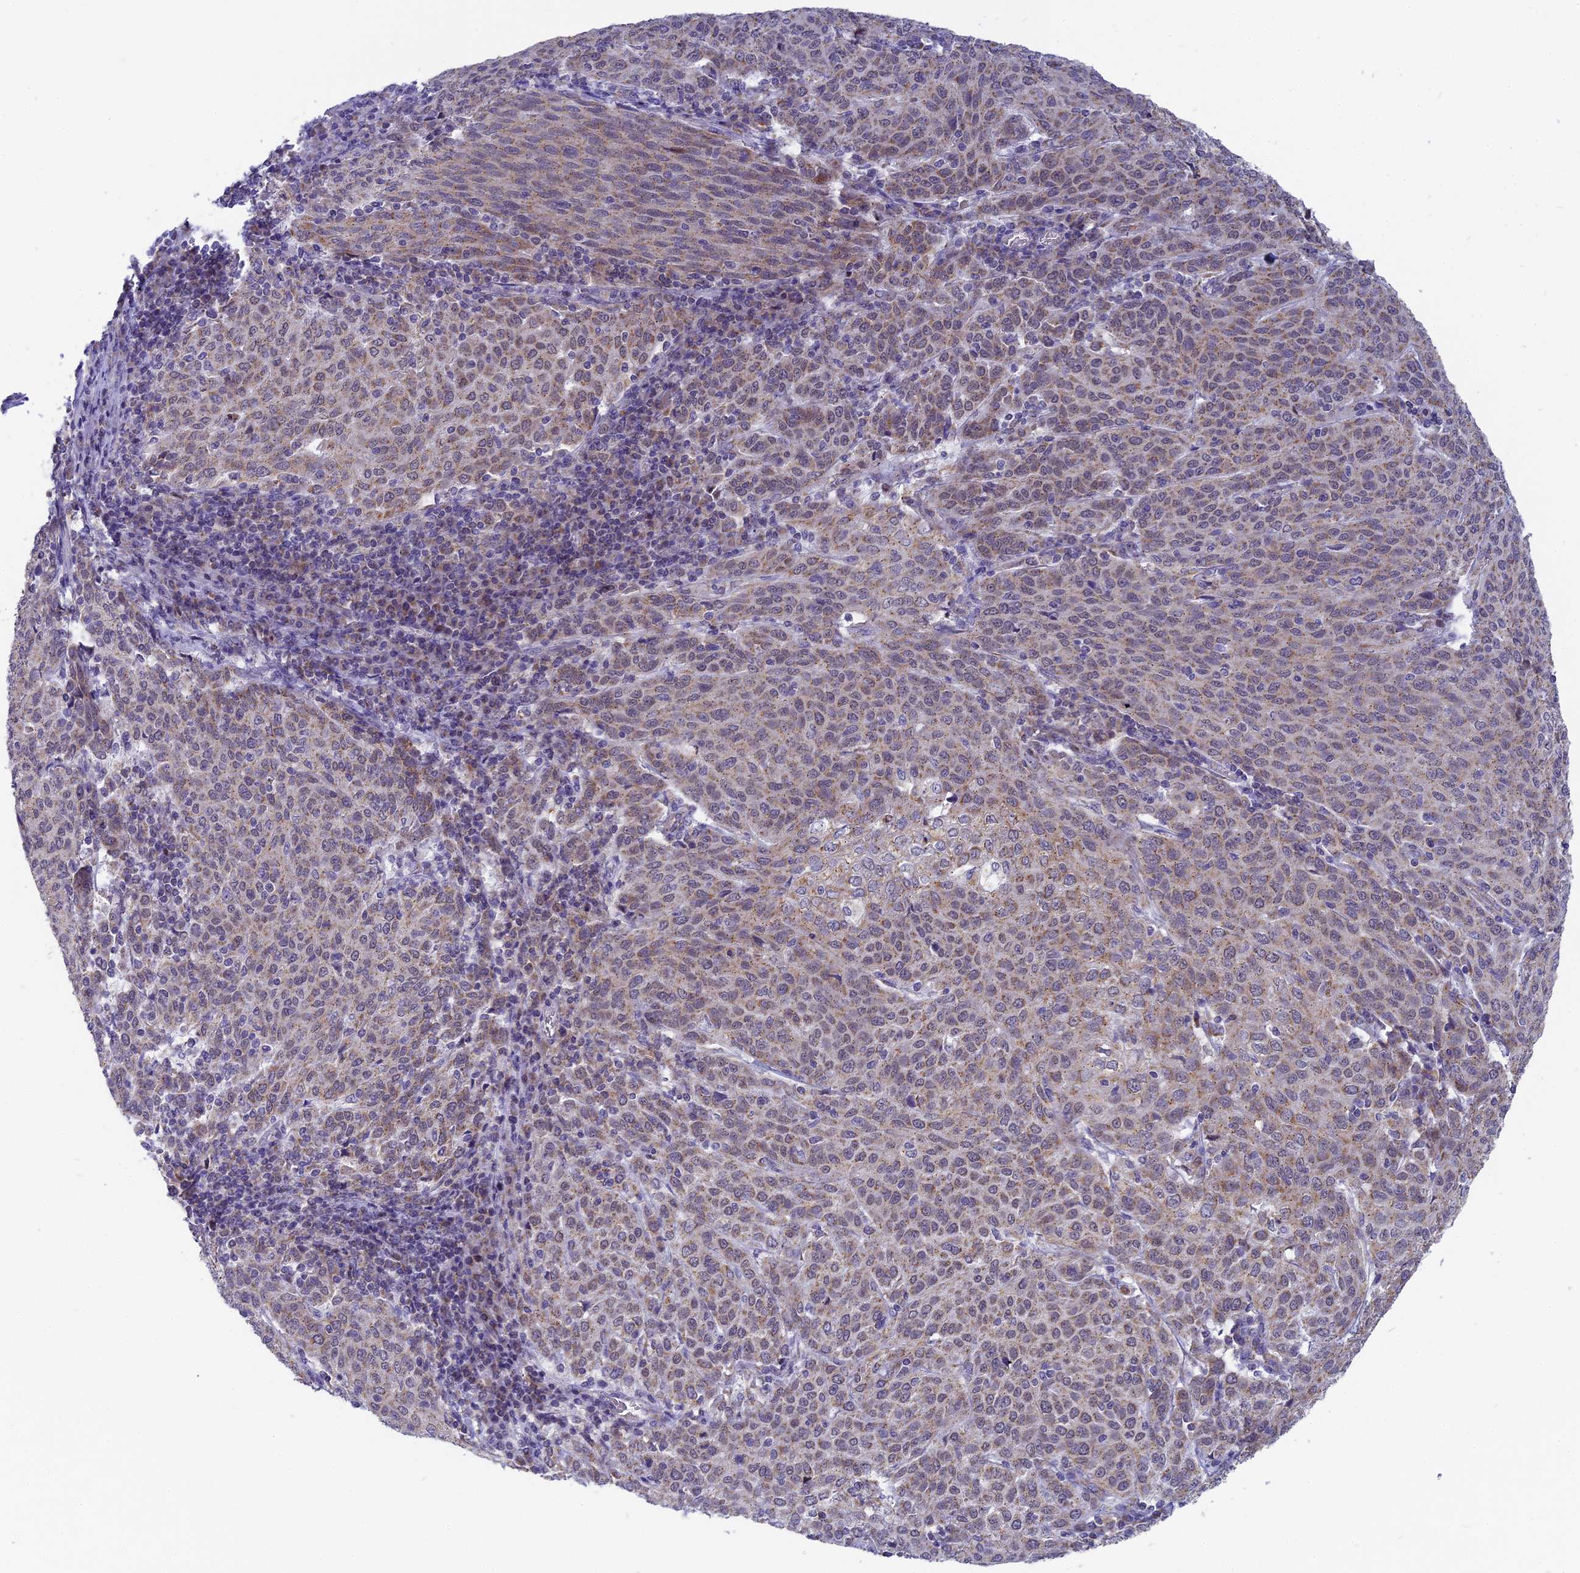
{"staining": {"intensity": "weak", "quantity": ">75%", "location": "cytoplasmic/membranous"}, "tissue": "cervical cancer", "cell_type": "Tumor cells", "image_type": "cancer", "snomed": [{"axis": "morphology", "description": "Squamous cell carcinoma, NOS"}, {"axis": "topography", "description": "Cervix"}], "caption": "Cervical squamous cell carcinoma stained with a brown dye shows weak cytoplasmic/membranous positive positivity in about >75% of tumor cells.", "gene": "DTWD1", "patient": {"sex": "female", "age": 46}}